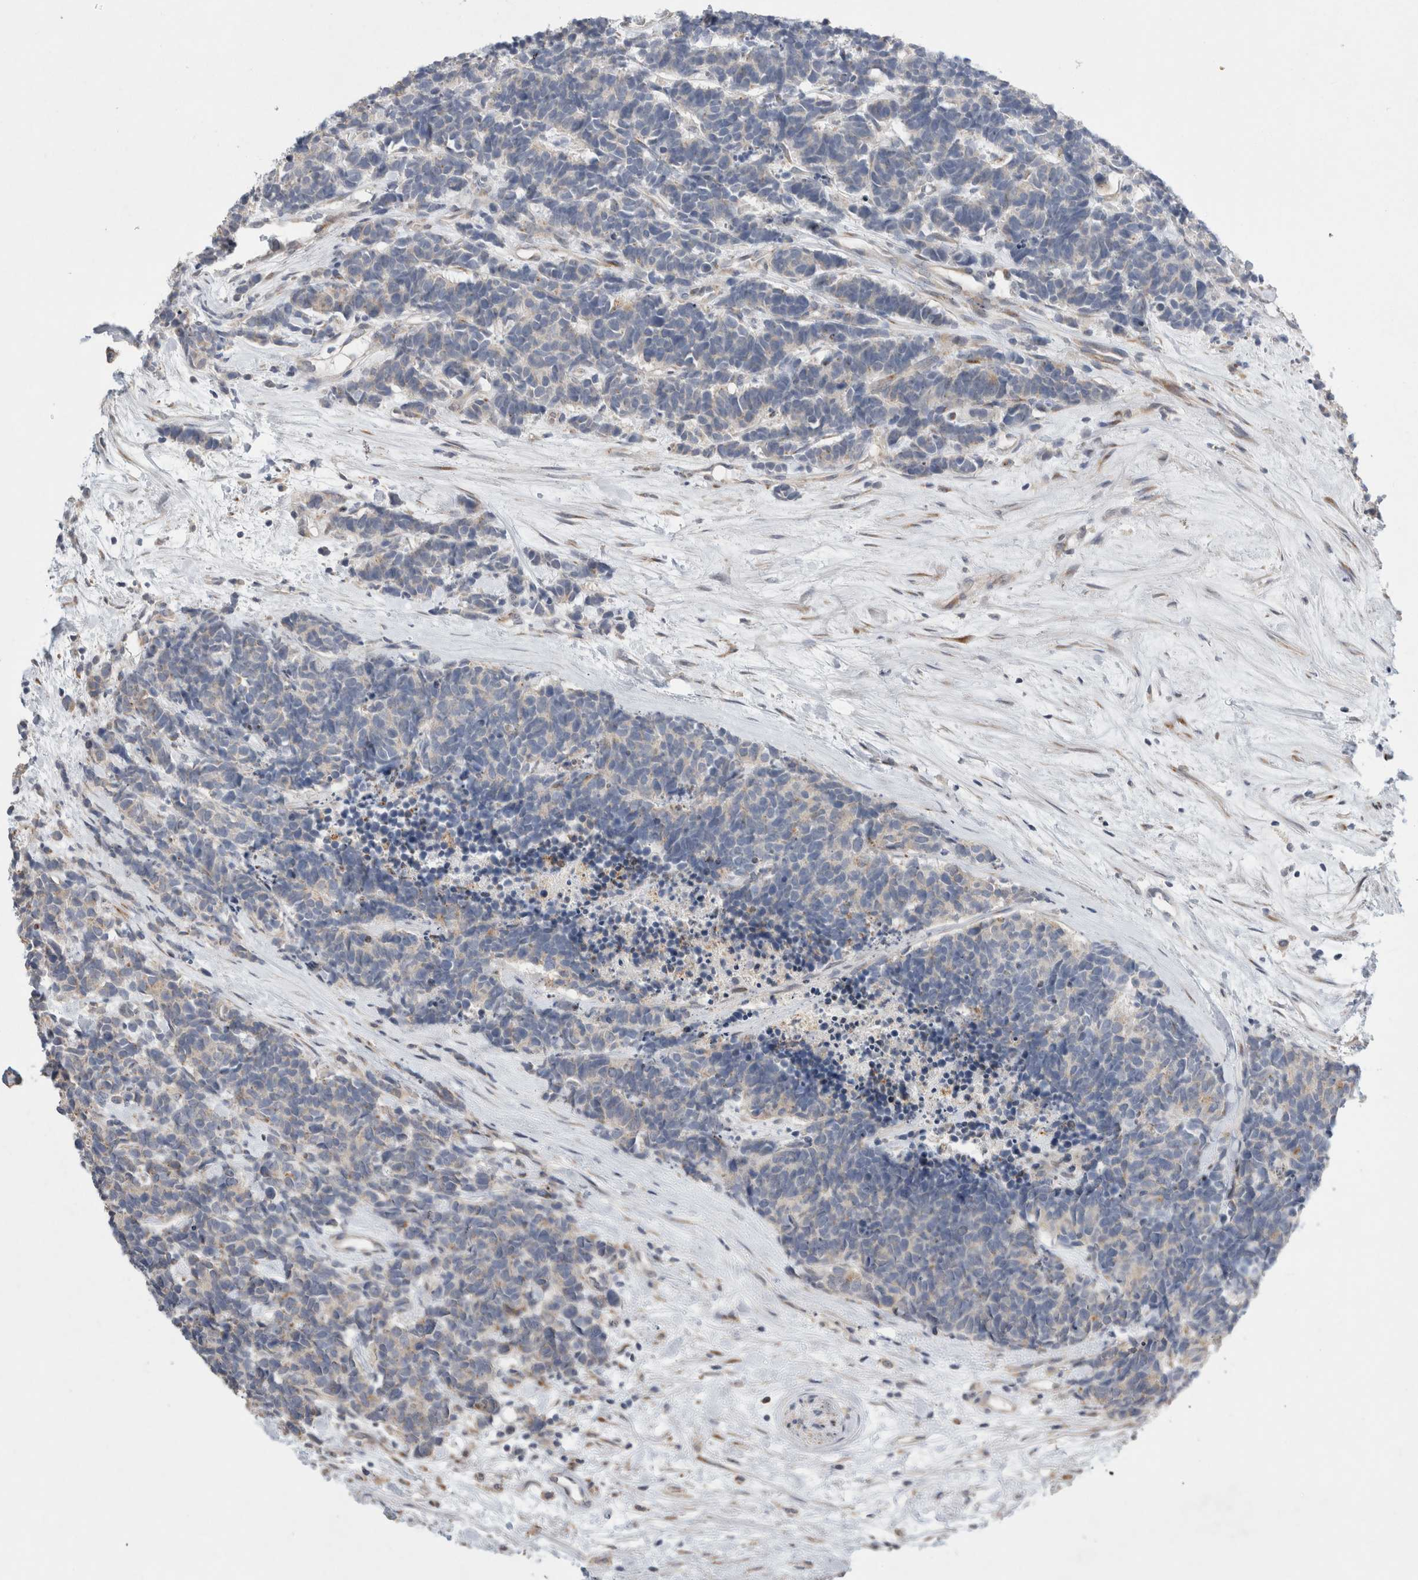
{"staining": {"intensity": "weak", "quantity": "<25%", "location": "cytoplasmic/membranous"}, "tissue": "carcinoid", "cell_type": "Tumor cells", "image_type": "cancer", "snomed": [{"axis": "morphology", "description": "Carcinoma, NOS"}, {"axis": "morphology", "description": "Carcinoid, malignant, NOS"}, {"axis": "topography", "description": "Urinary bladder"}], "caption": "Immunohistochemistry (IHC) photomicrograph of neoplastic tissue: human carcinoma stained with DAB (3,3'-diaminobenzidine) shows no significant protein expression in tumor cells. (Brightfield microscopy of DAB immunohistochemistry (IHC) at high magnification).", "gene": "TRMT9B", "patient": {"sex": "male", "age": 57}}